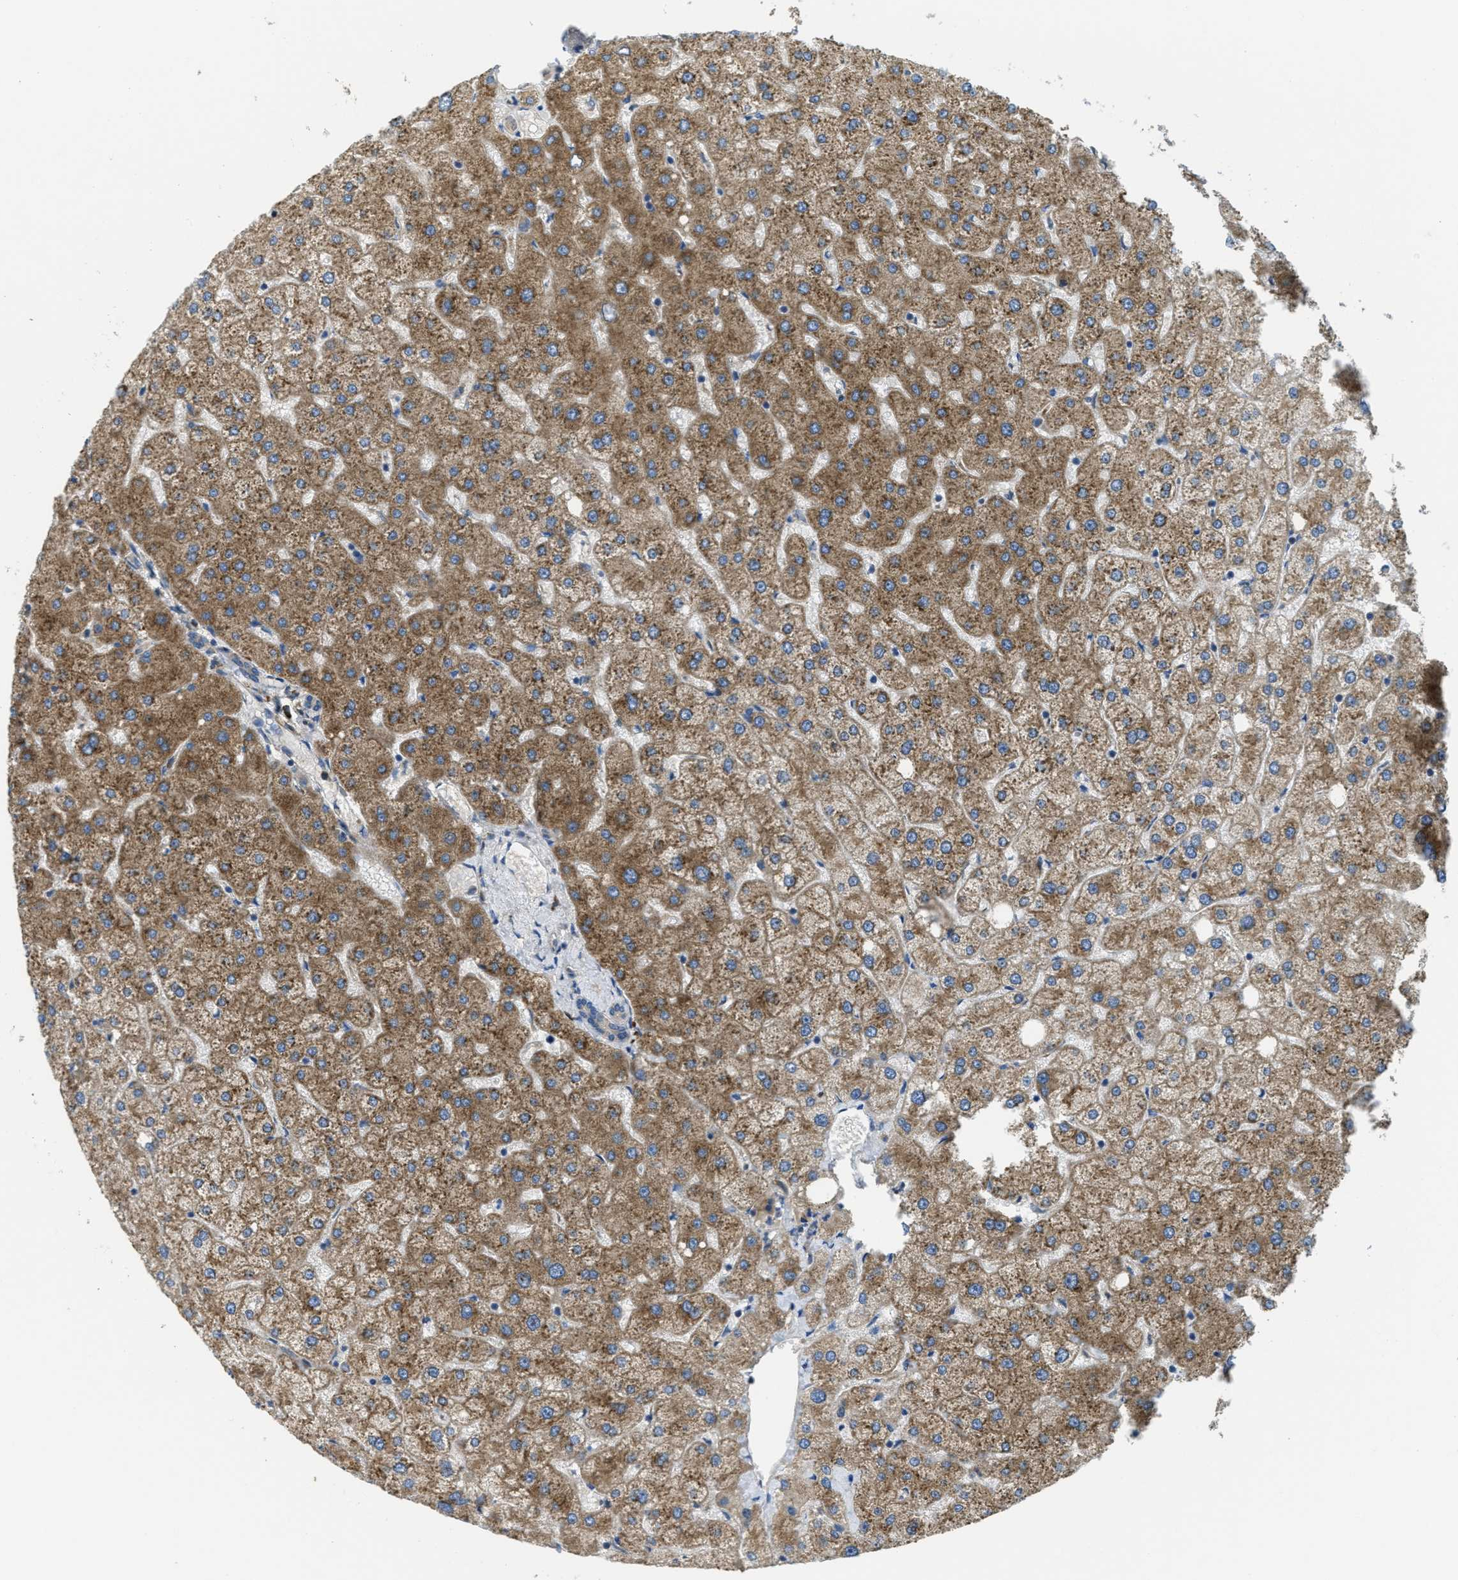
{"staining": {"intensity": "negative", "quantity": "none", "location": "none"}, "tissue": "liver", "cell_type": "Cholangiocytes", "image_type": "normal", "snomed": [{"axis": "morphology", "description": "Normal tissue, NOS"}, {"axis": "topography", "description": "Liver"}], "caption": "IHC histopathology image of unremarkable liver stained for a protein (brown), which displays no positivity in cholangiocytes.", "gene": "SSR1", "patient": {"sex": "male", "age": 73}}